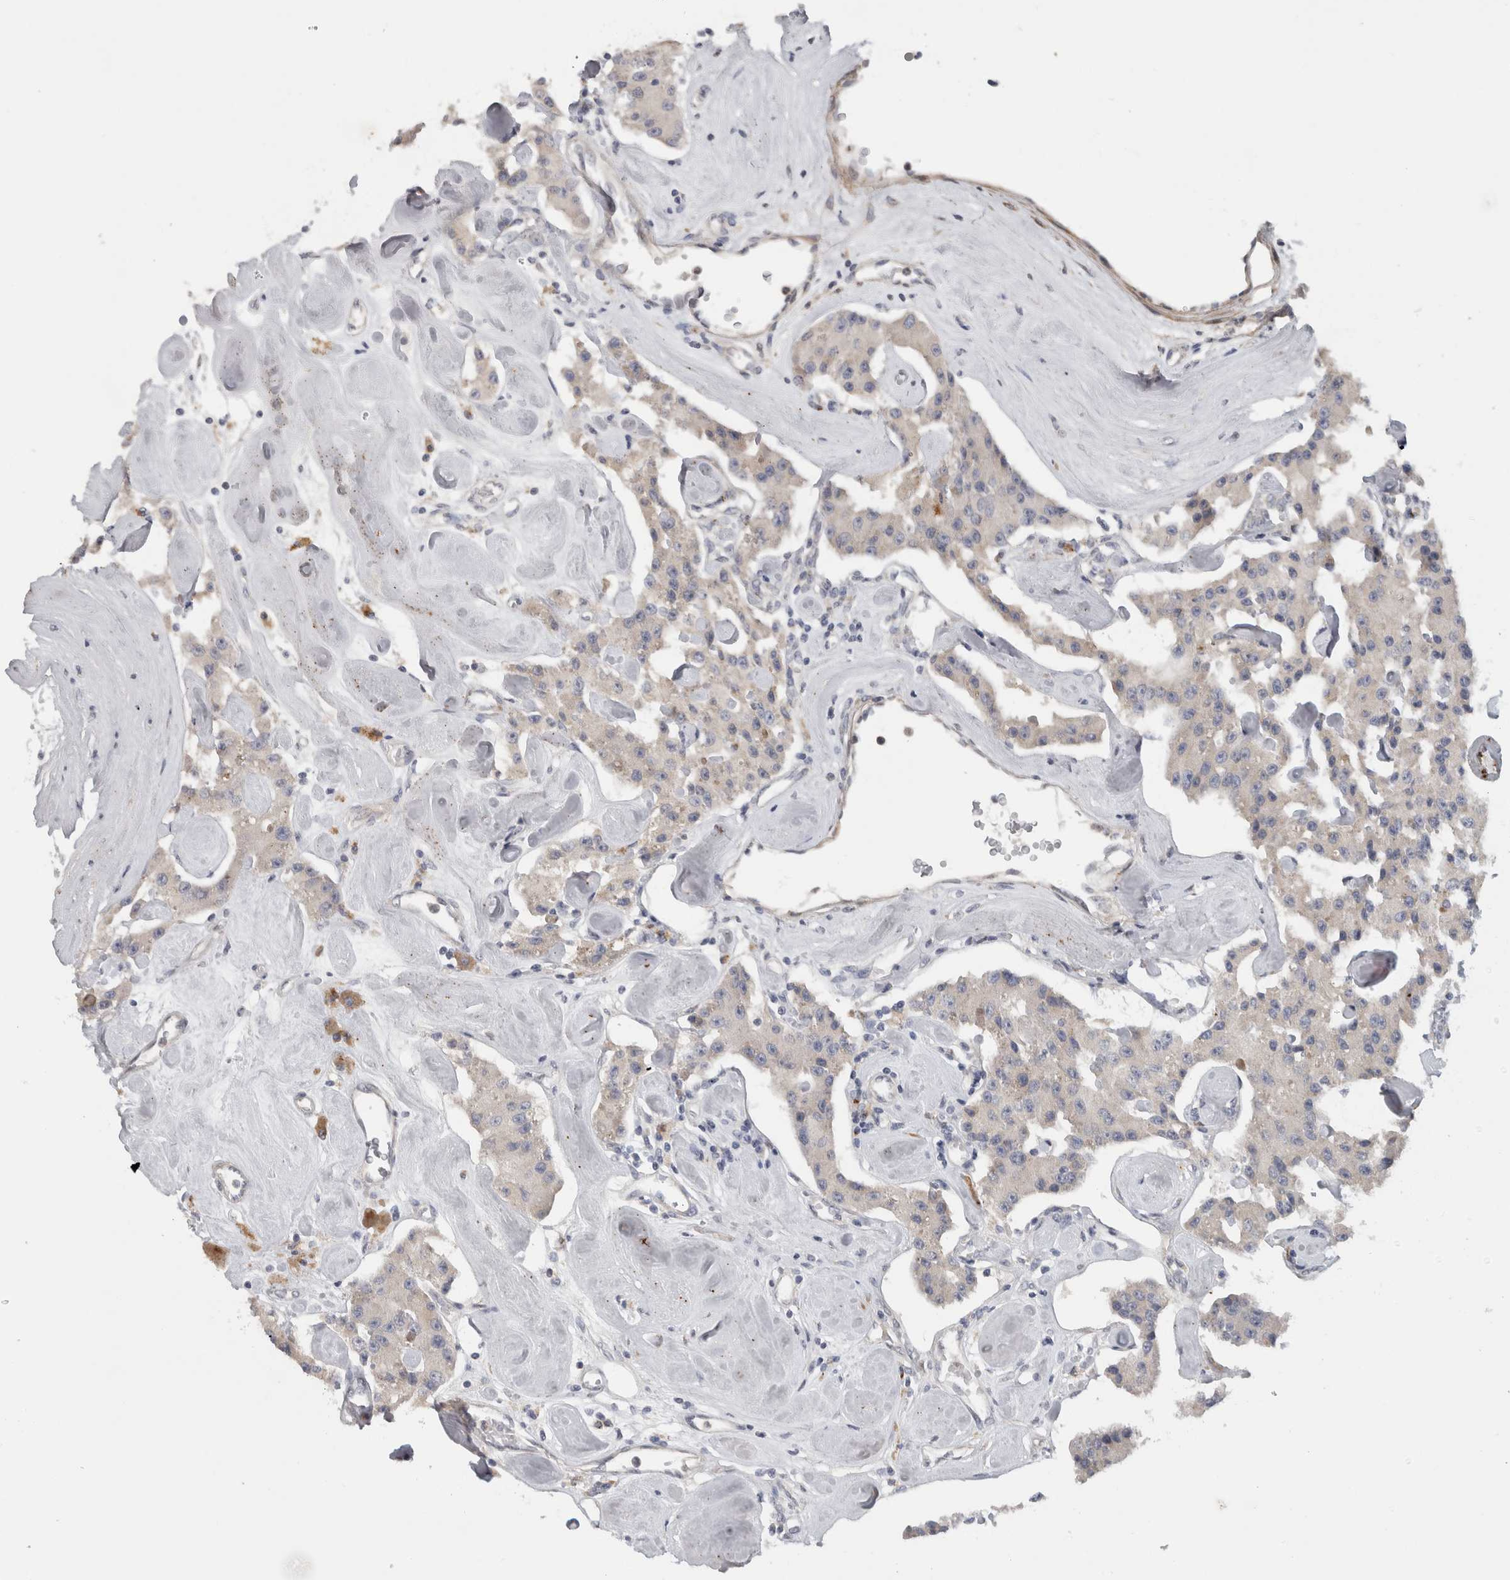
{"staining": {"intensity": "weak", "quantity": ">75%", "location": "cytoplasmic/membranous"}, "tissue": "carcinoid", "cell_type": "Tumor cells", "image_type": "cancer", "snomed": [{"axis": "morphology", "description": "Carcinoid, malignant, NOS"}, {"axis": "topography", "description": "Pancreas"}], "caption": "IHC (DAB (3,3'-diaminobenzidine)) staining of carcinoid shows weak cytoplasmic/membranous protein positivity in approximately >75% of tumor cells. The protein is shown in brown color, while the nuclei are stained blue.", "gene": "MGAT1", "patient": {"sex": "male", "age": 41}}